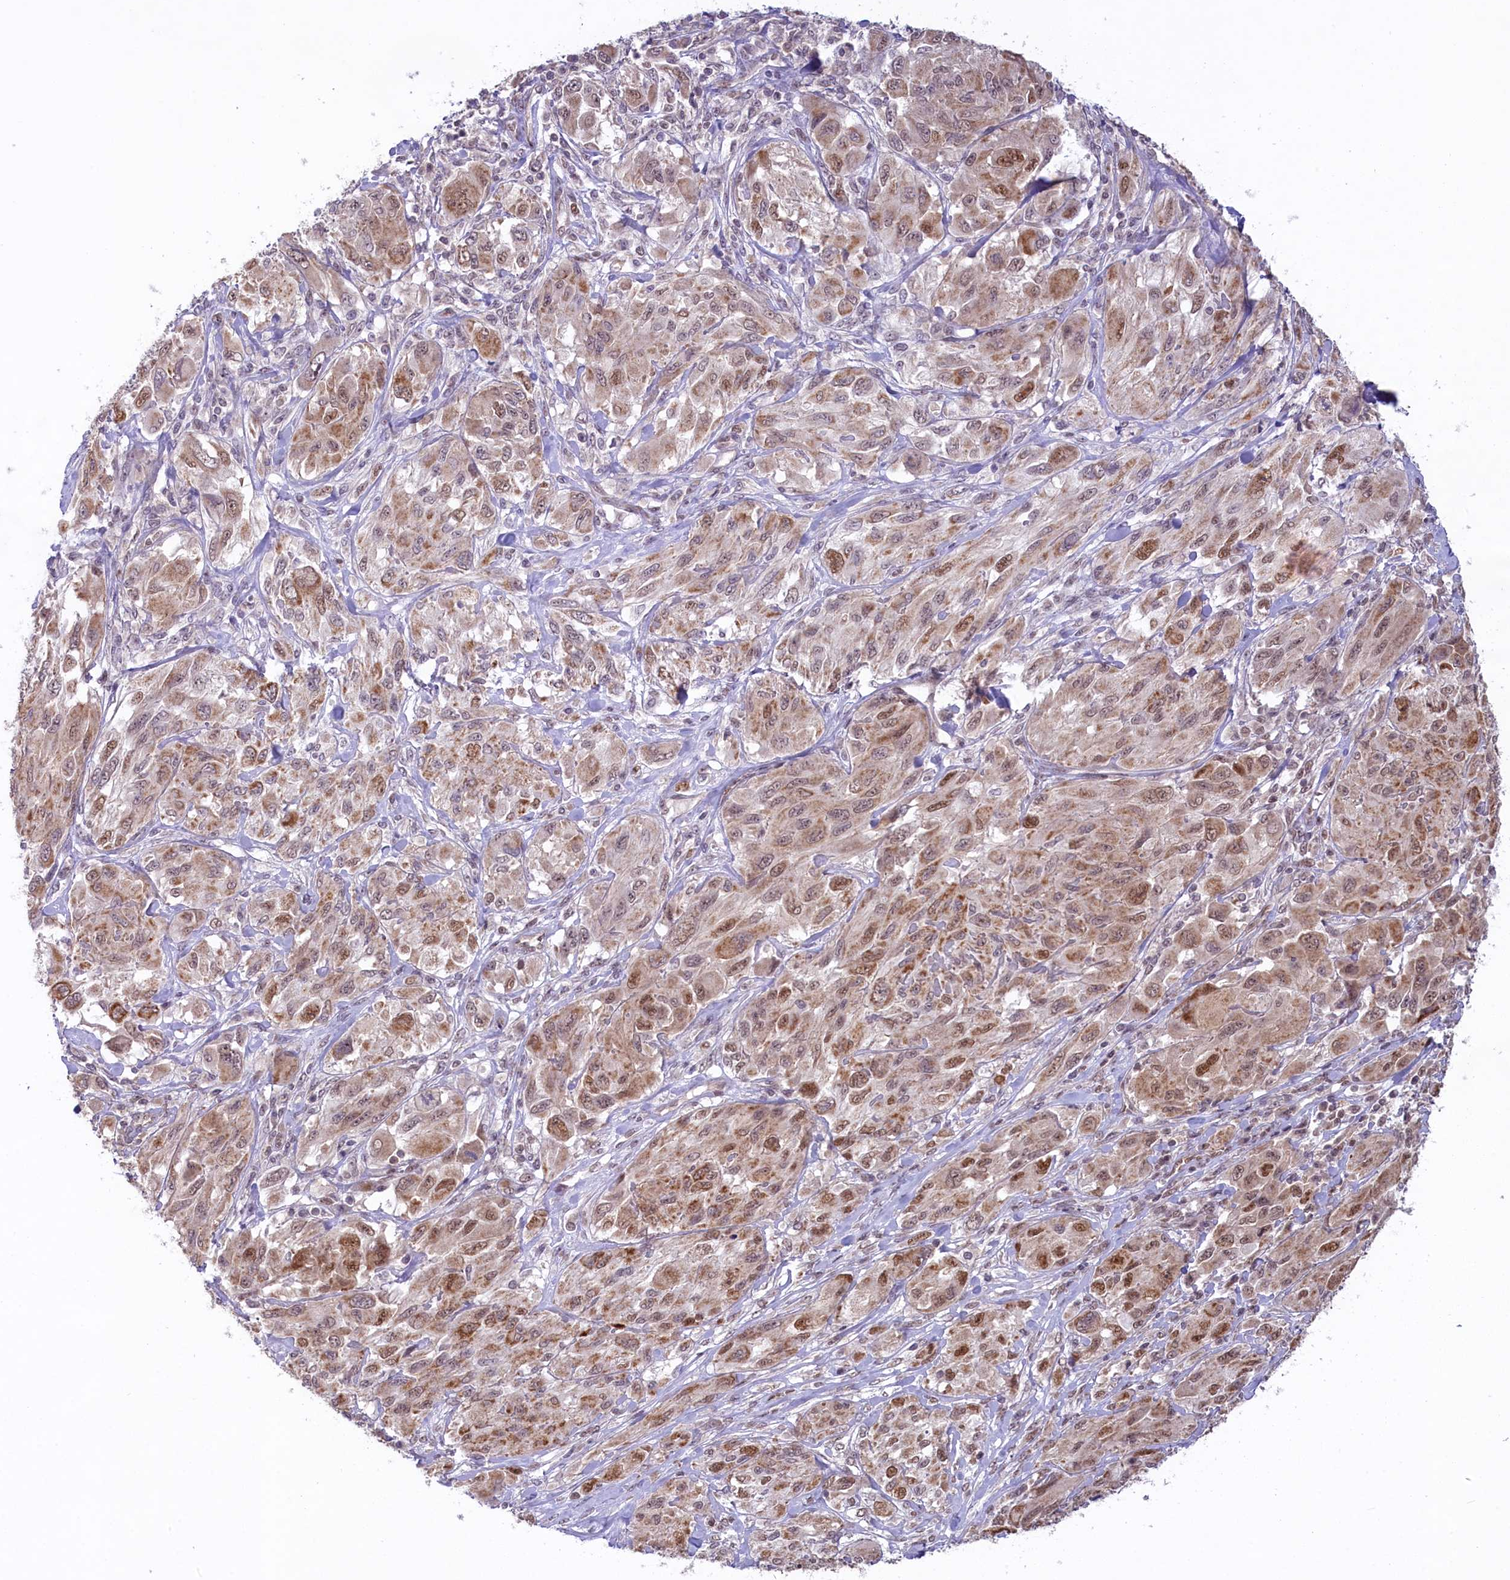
{"staining": {"intensity": "moderate", "quantity": "25%-75%", "location": "cytoplasmic/membranous,nuclear"}, "tissue": "melanoma", "cell_type": "Tumor cells", "image_type": "cancer", "snomed": [{"axis": "morphology", "description": "Malignant melanoma, NOS"}, {"axis": "topography", "description": "Skin"}], "caption": "IHC (DAB (3,3'-diaminobenzidine)) staining of melanoma shows moderate cytoplasmic/membranous and nuclear protein positivity in about 25%-75% of tumor cells. (DAB (3,3'-diaminobenzidine) IHC, brown staining for protein, blue staining for nuclei).", "gene": "CARD8", "patient": {"sex": "female", "age": 91}}